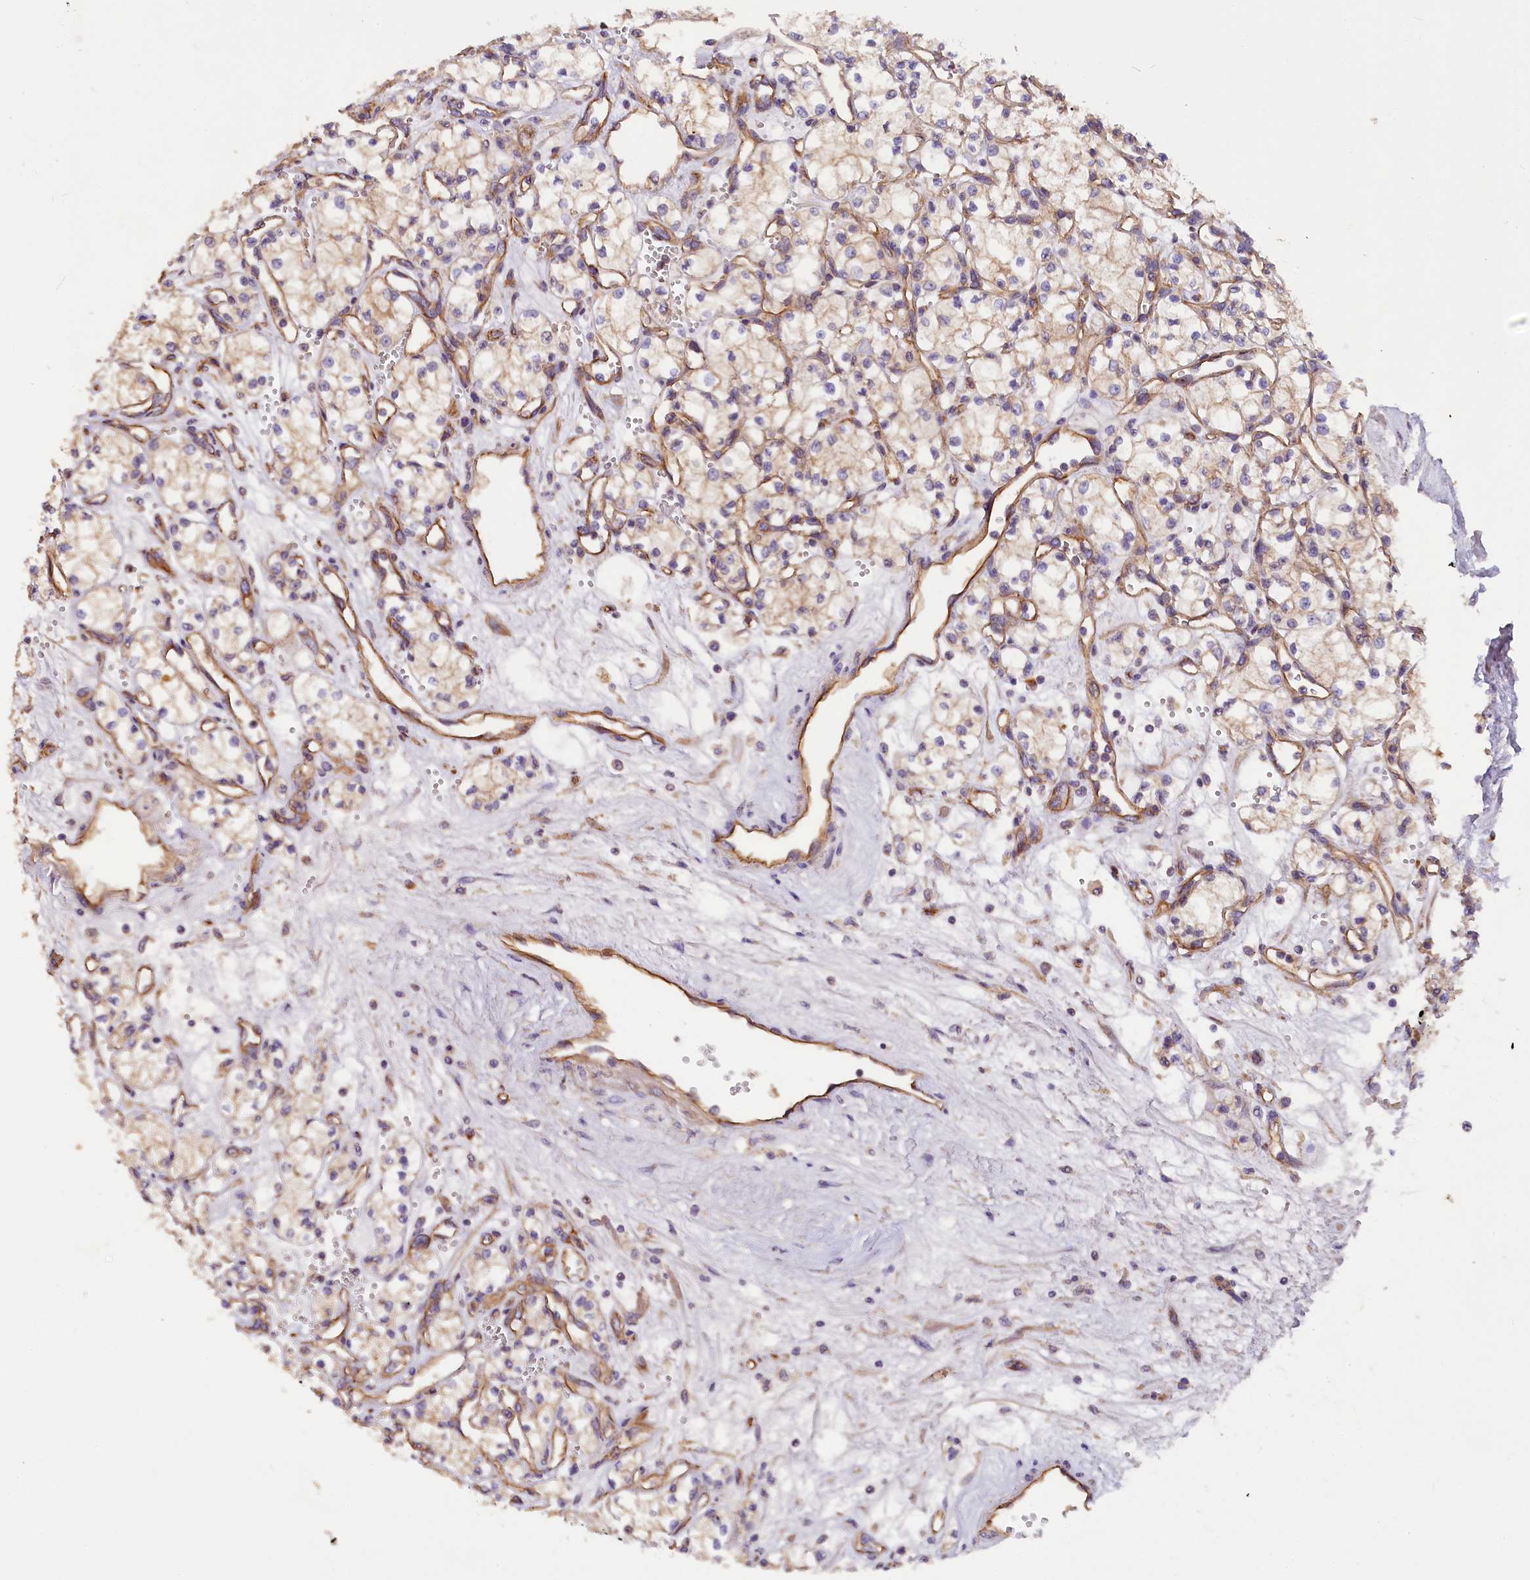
{"staining": {"intensity": "weak", "quantity": "25%-75%", "location": "cytoplasmic/membranous"}, "tissue": "renal cancer", "cell_type": "Tumor cells", "image_type": "cancer", "snomed": [{"axis": "morphology", "description": "Adenocarcinoma, NOS"}, {"axis": "topography", "description": "Kidney"}], "caption": "Adenocarcinoma (renal) stained for a protein (brown) shows weak cytoplasmic/membranous positive positivity in approximately 25%-75% of tumor cells.", "gene": "ERMARD", "patient": {"sex": "male", "age": 59}}